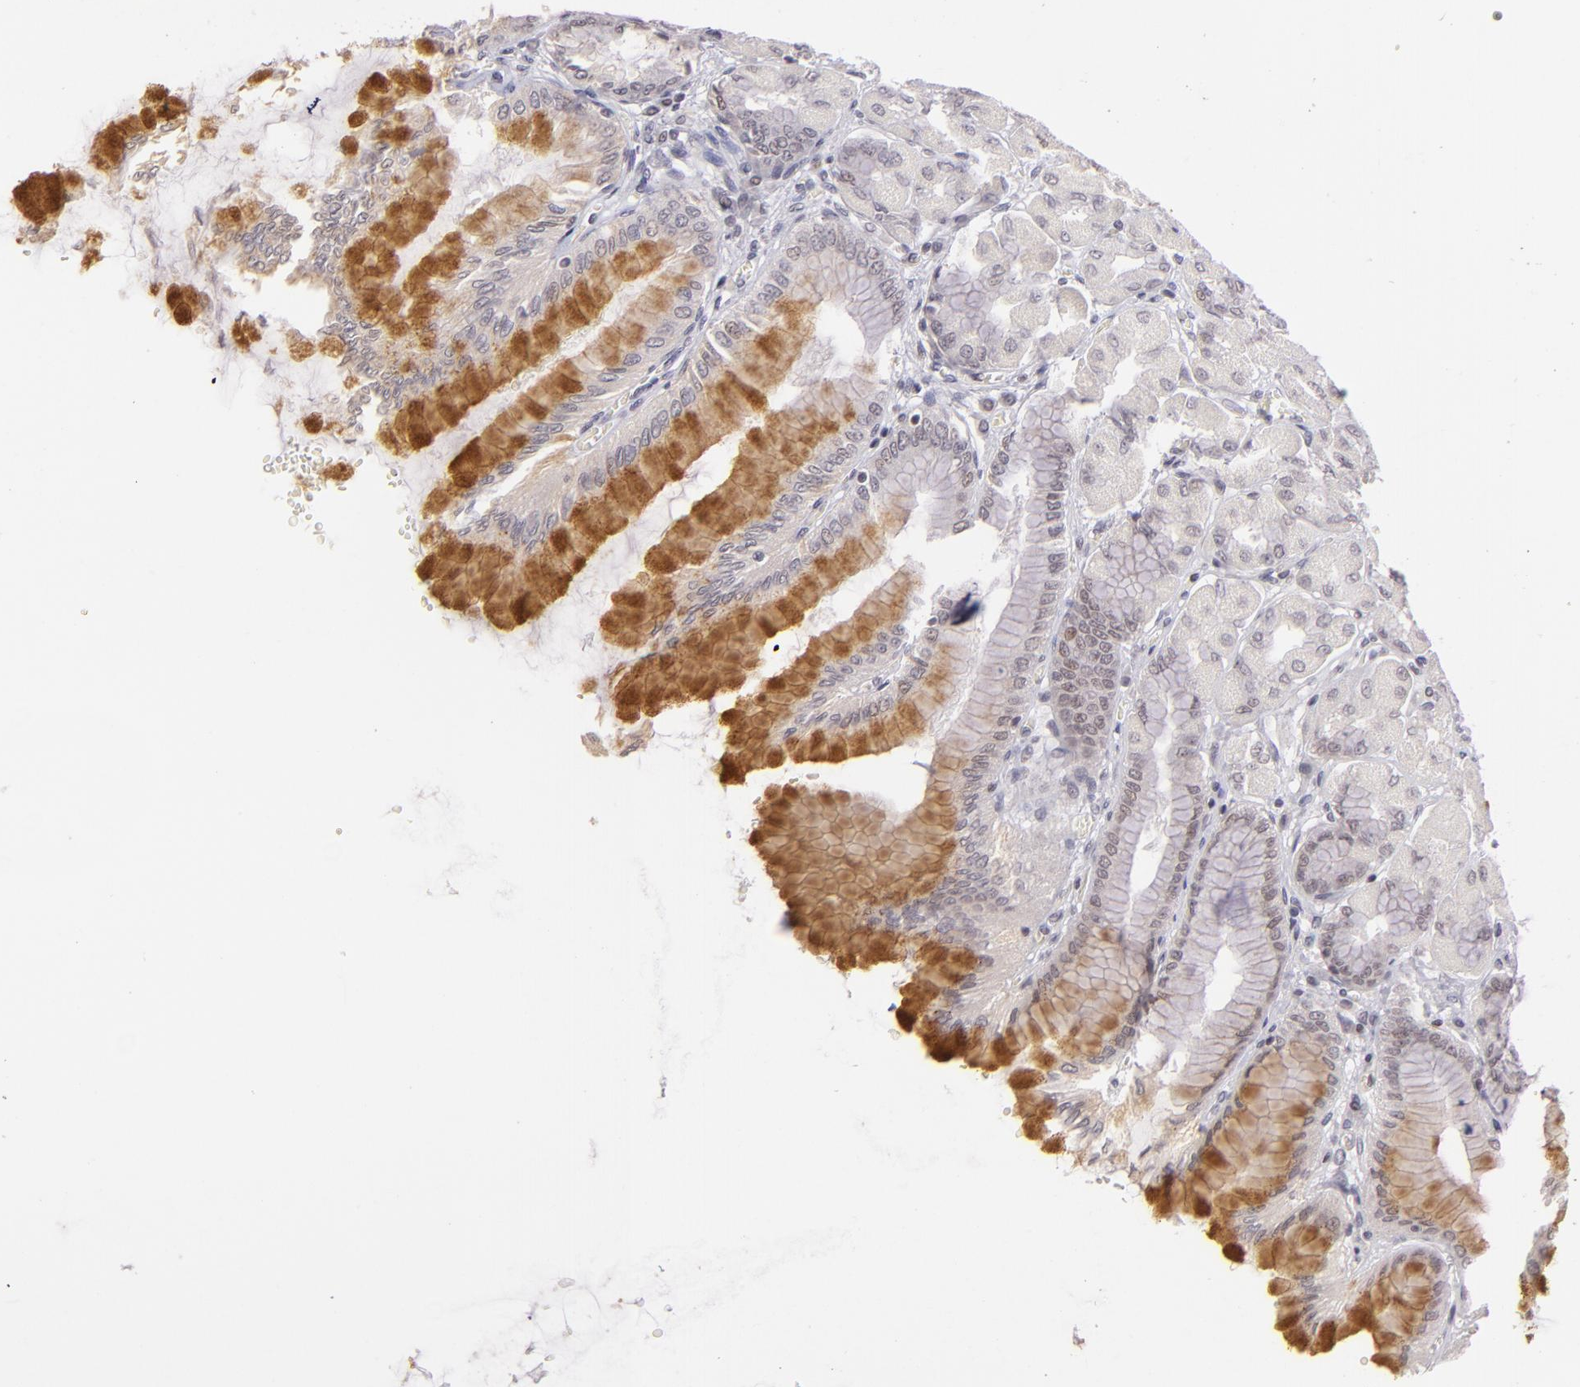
{"staining": {"intensity": "moderate", "quantity": "25%-75%", "location": "cytoplasmic/membranous"}, "tissue": "stomach", "cell_type": "Glandular cells", "image_type": "normal", "snomed": [{"axis": "morphology", "description": "Normal tissue, NOS"}, {"axis": "topography", "description": "Stomach, upper"}], "caption": "Protein expression by immunohistochemistry (IHC) demonstrates moderate cytoplasmic/membranous expression in about 25%-75% of glandular cells in unremarkable stomach. The protein of interest is shown in brown color, while the nuclei are stained blue.", "gene": "RARB", "patient": {"sex": "female", "age": 56}}